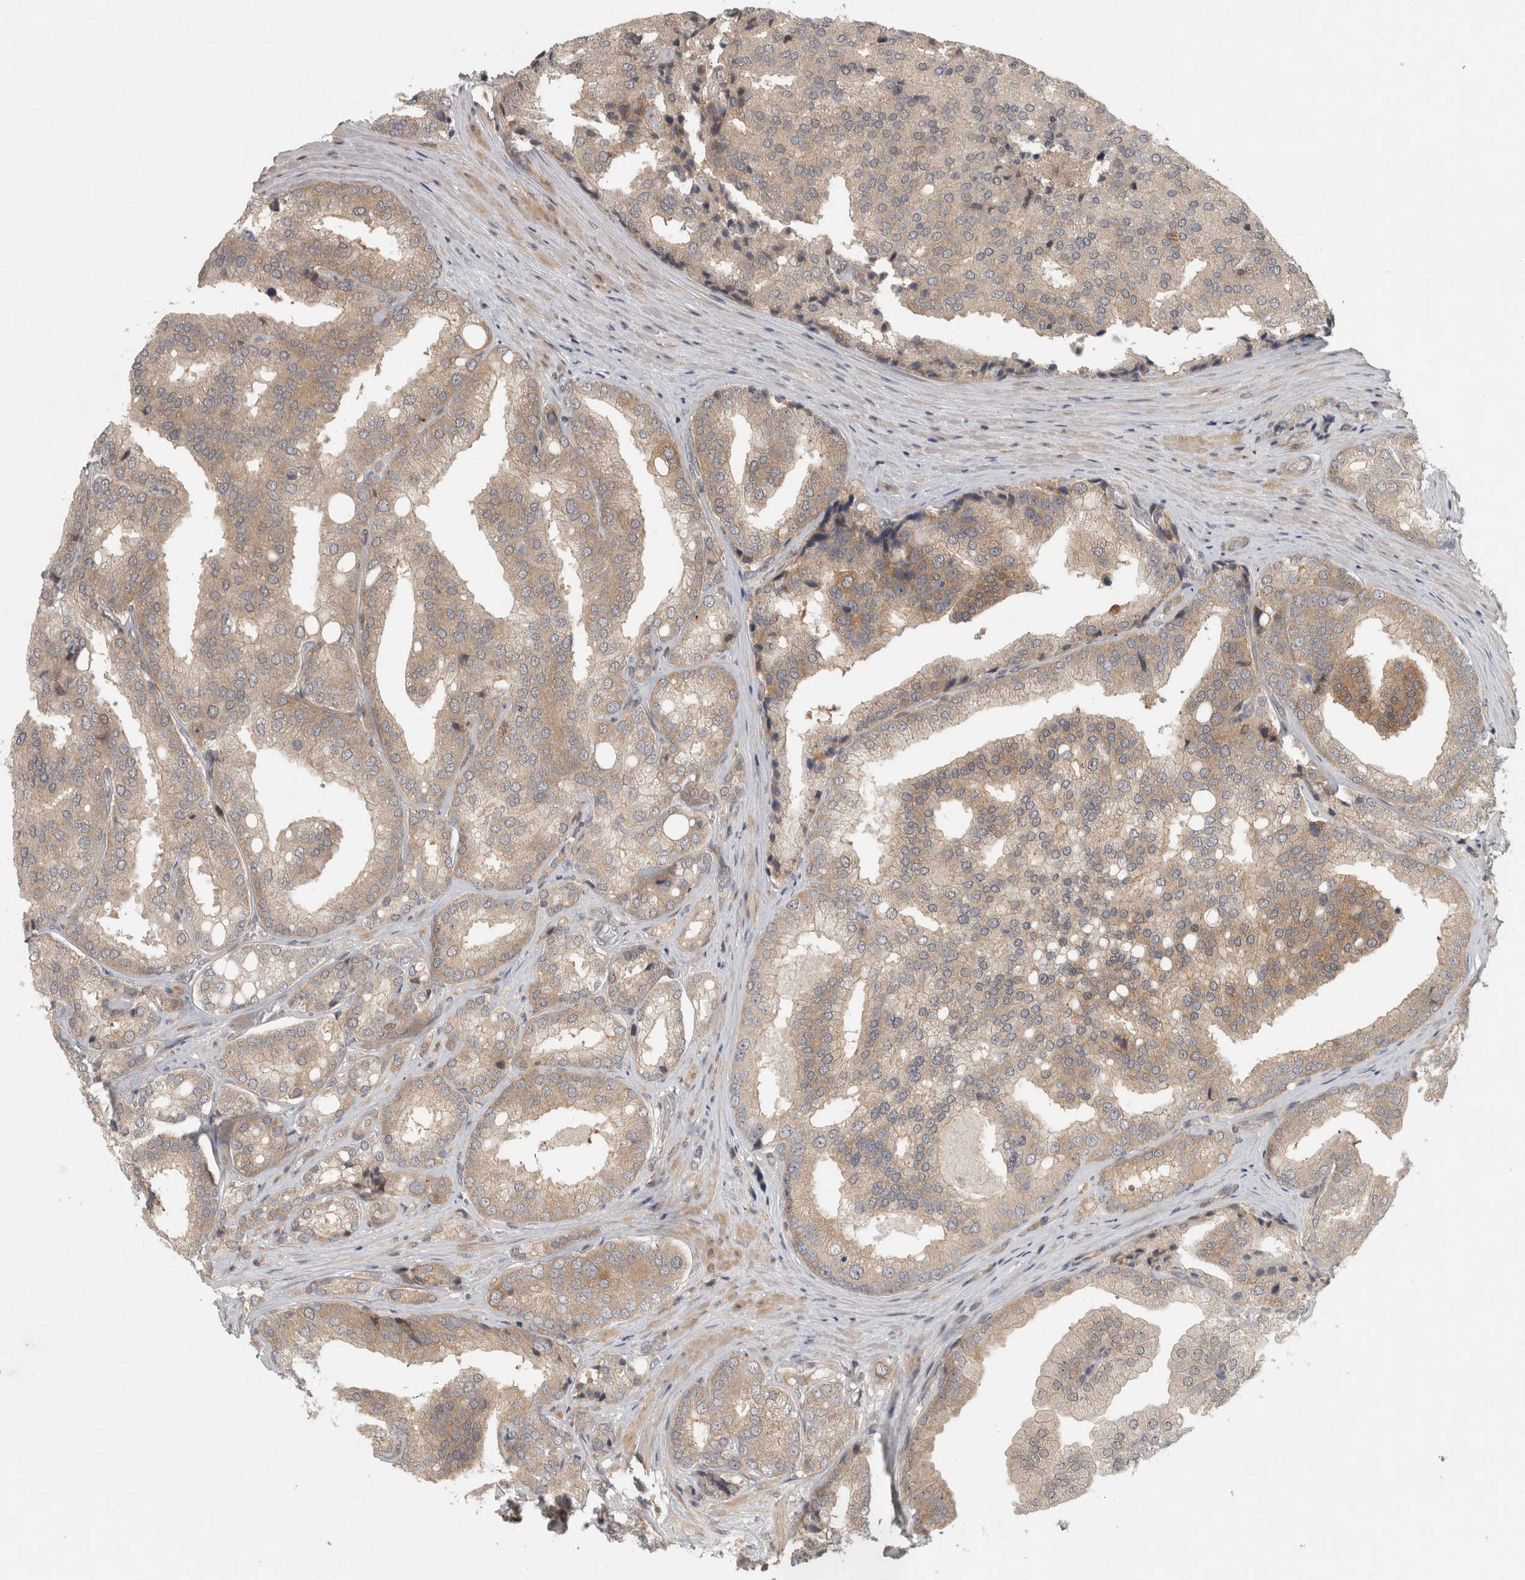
{"staining": {"intensity": "weak", "quantity": ">75%", "location": "cytoplasmic/membranous"}, "tissue": "prostate cancer", "cell_type": "Tumor cells", "image_type": "cancer", "snomed": [{"axis": "morphology", "description": "Adenocarcinoma, High grade"}, {"axis": "topography", "description": "Prostate"}], "caption": "This histopathology image demonstrates immunohistochemistry staining of prostate cancer, with low weak cytoplasmic/membranous positivity in about >75% of tumor cells.", "gene": "KDM8", "patient": {"sex": "male", "age": 50}}